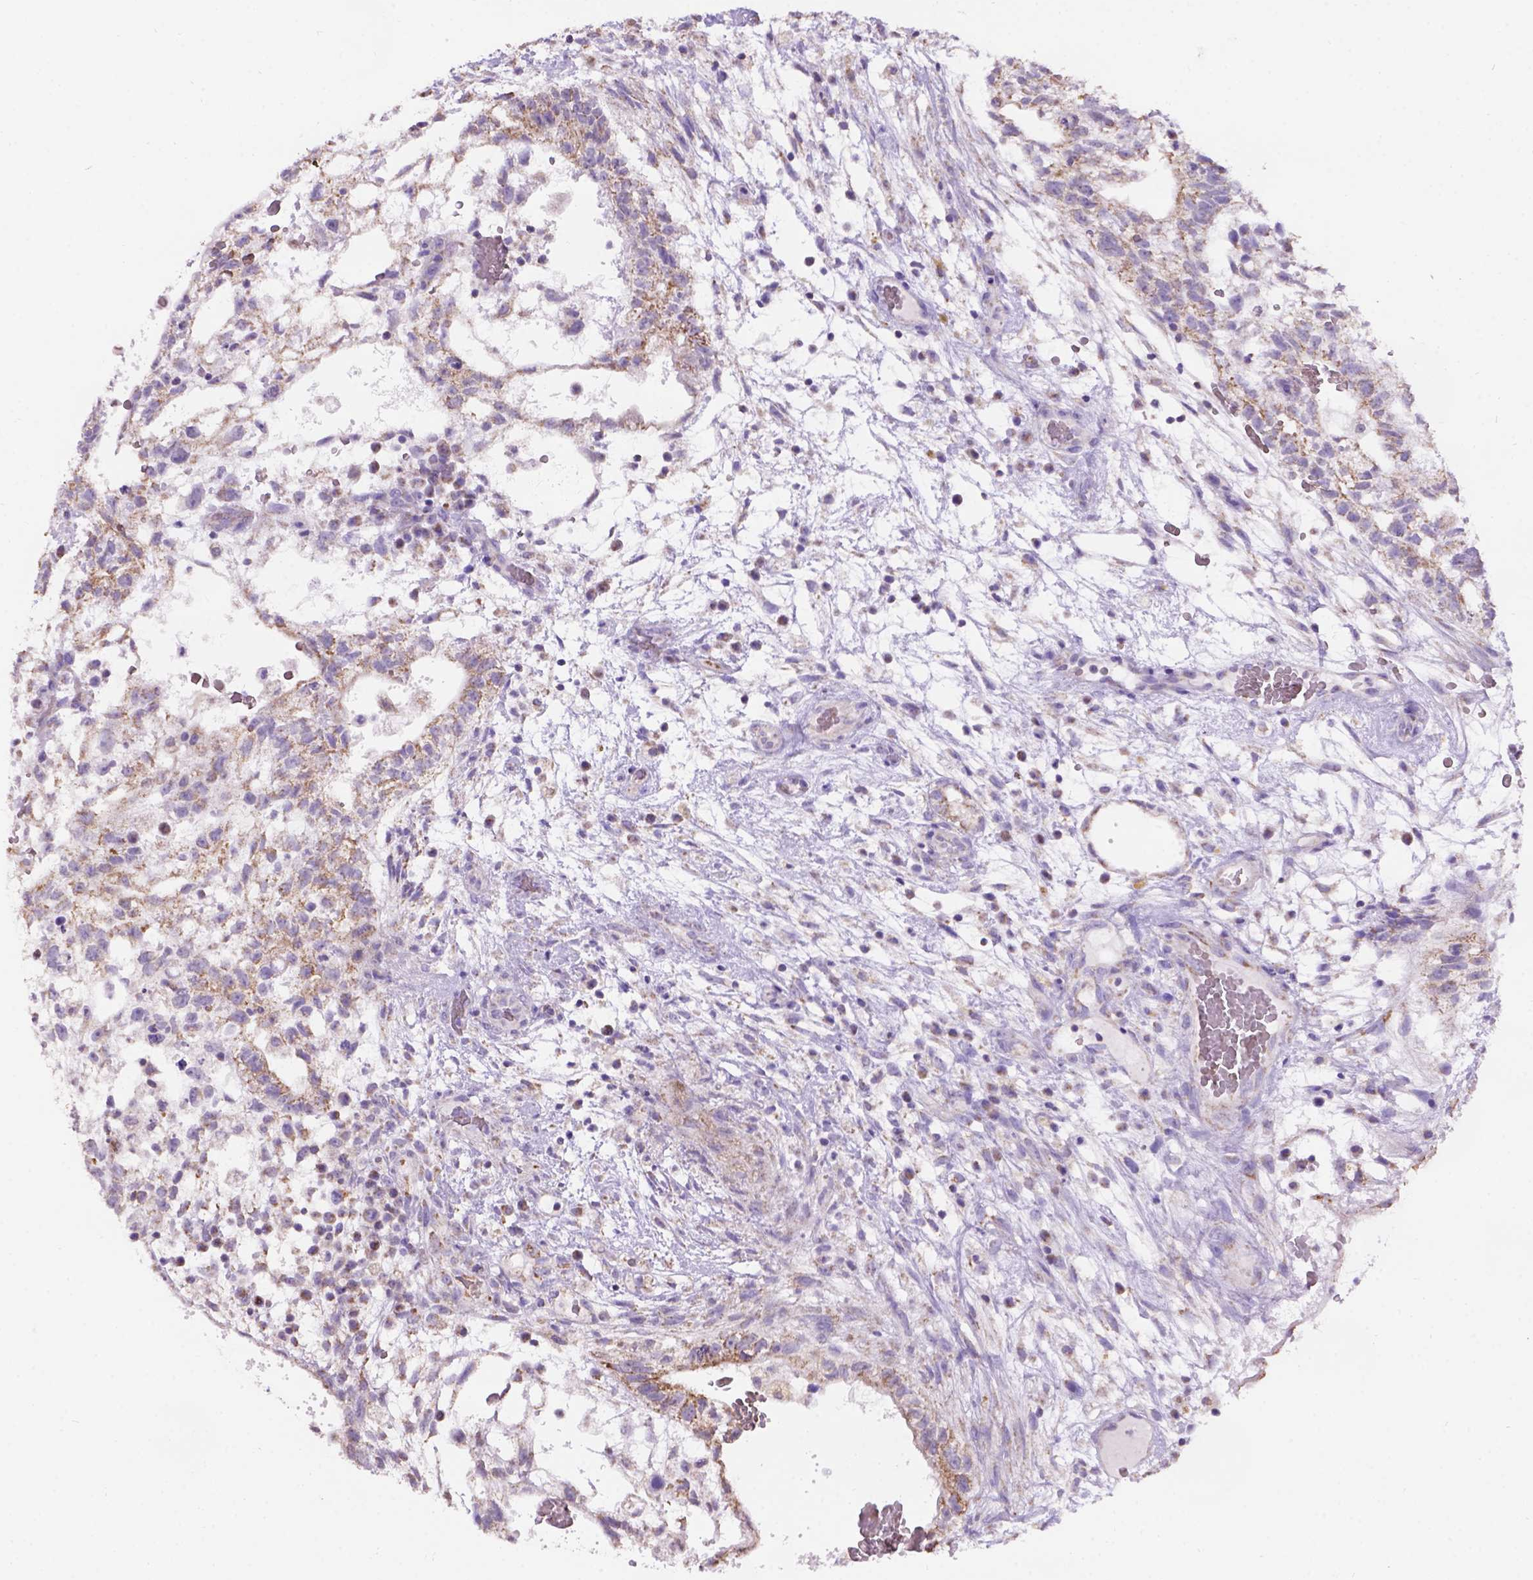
{"staining": {"intensity": "moderate", "quantity": ">75%", "location": "cytoplasmic/membranous"}, "tissue": "testis cancer", "cell_type": "Tumor cells", "image_type": "cancer", "snomed": [{"axis": "morphology", "description": "Normal tissue, NOS"}, {"axis": "morphology", "description": "Carcinoma, Embryonal, NOS"}, {"axis": "topography", "description": "Testis"}], "caption": "Human testis embryonal carcinoma stained with a protein marker reveals moderate staining in tumor cells.", "gene": "L2HGDH", "patient": {"sex": "male", "age": 32}}